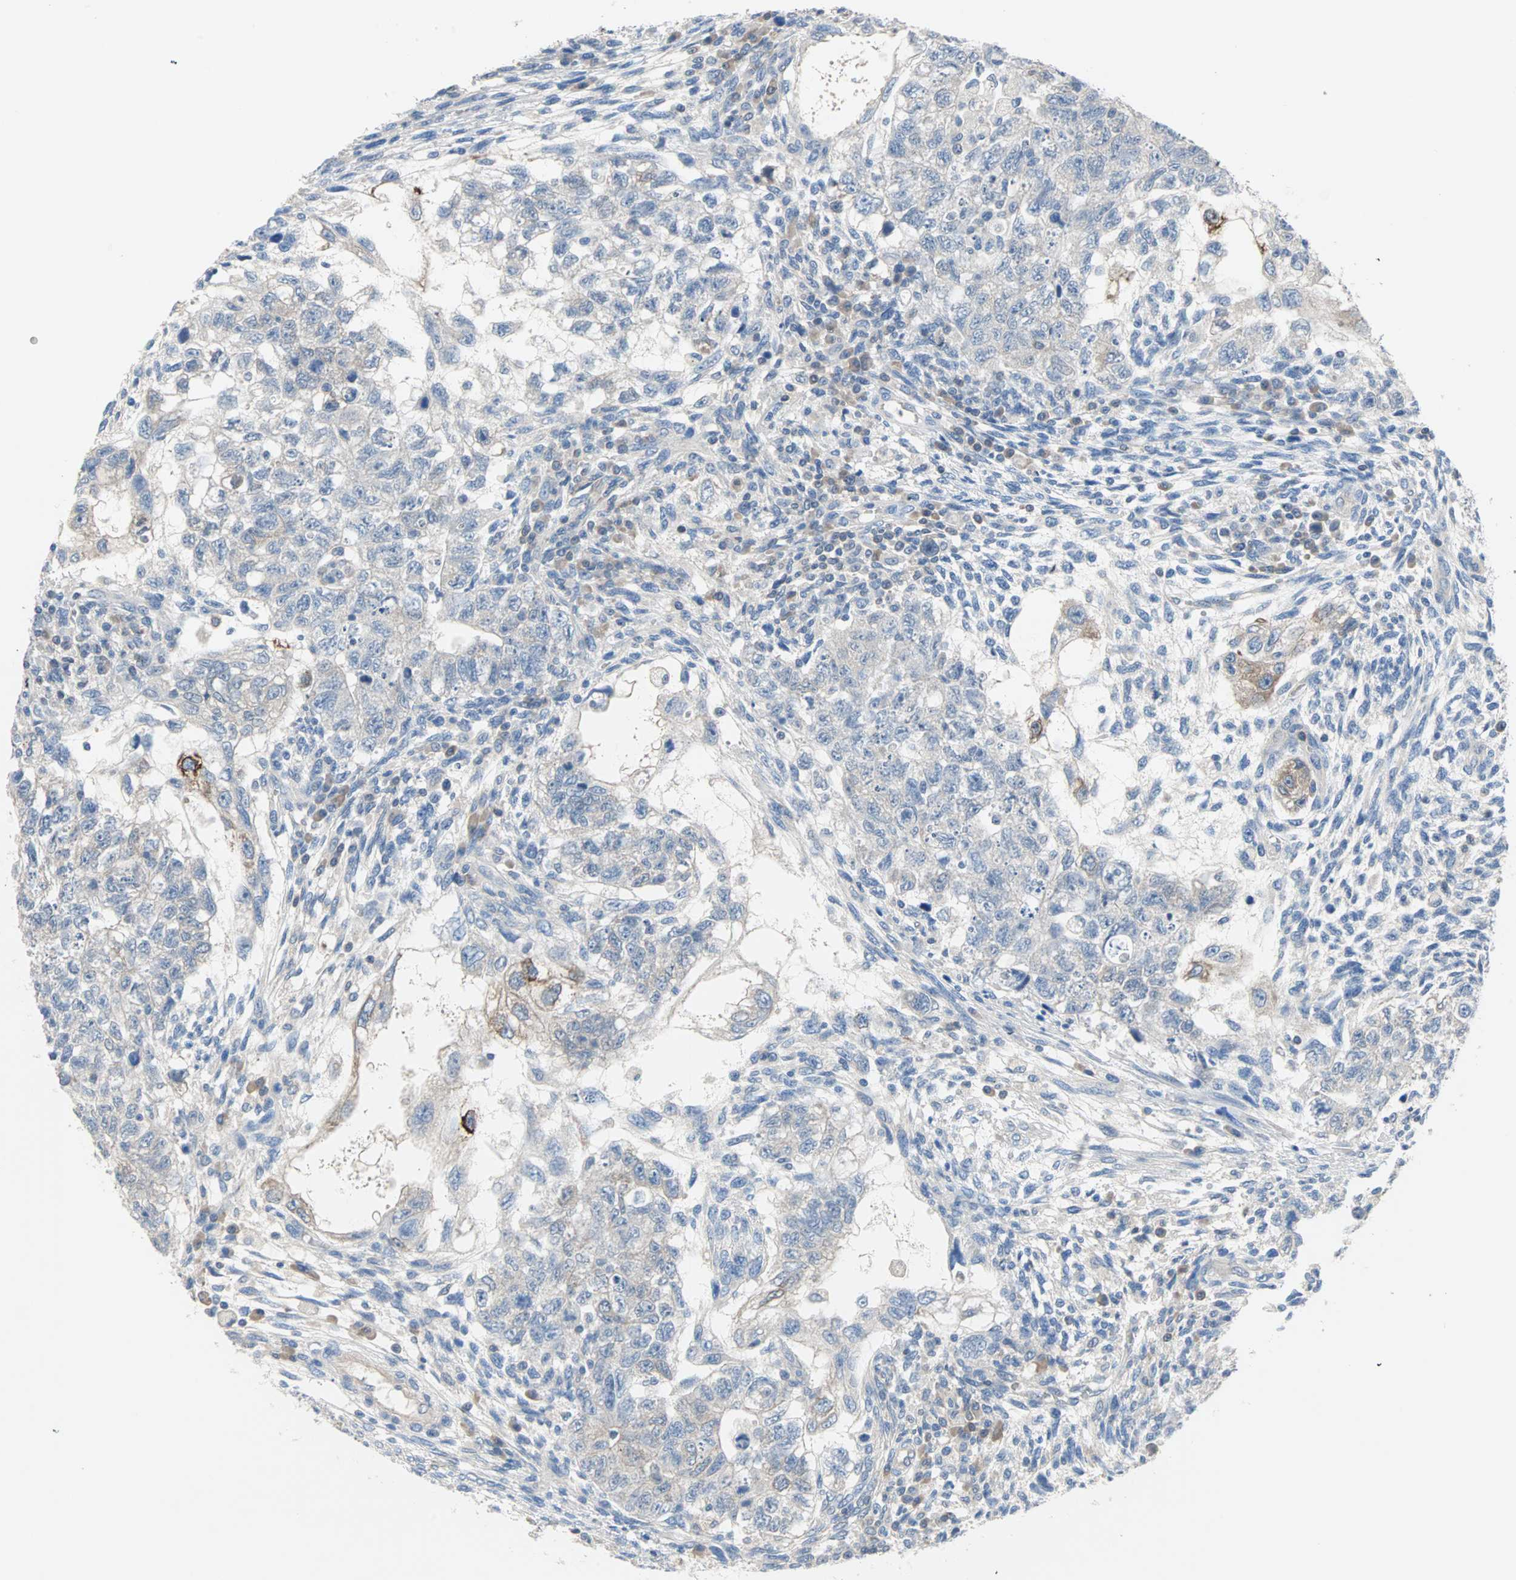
{"staining": {"intensity": "weak", "quantity": "25%-75%", "location": "cytoplasmic/membranous"}, "tissue": "testis cancer", "cell_type": "Tumor cells", "image_type": "cancer", "snomed": [{"axis": "morphology", "description": "Normal tissue, NOS"}, {"axis": "morphology", "description": "Carcinoma, Embryonal, NOS"}, {"axis": "topography", "description": "Testis"}], "caption": "Testis cancer (embryonal carcinoma) was stained to show a protein in brown. There is low levels of weak cytoplasmic/membranous expression in approximately 25%-75% of tumor cells.", "gene": "MPI", "patient": {"sex": "male", "age": 36}}